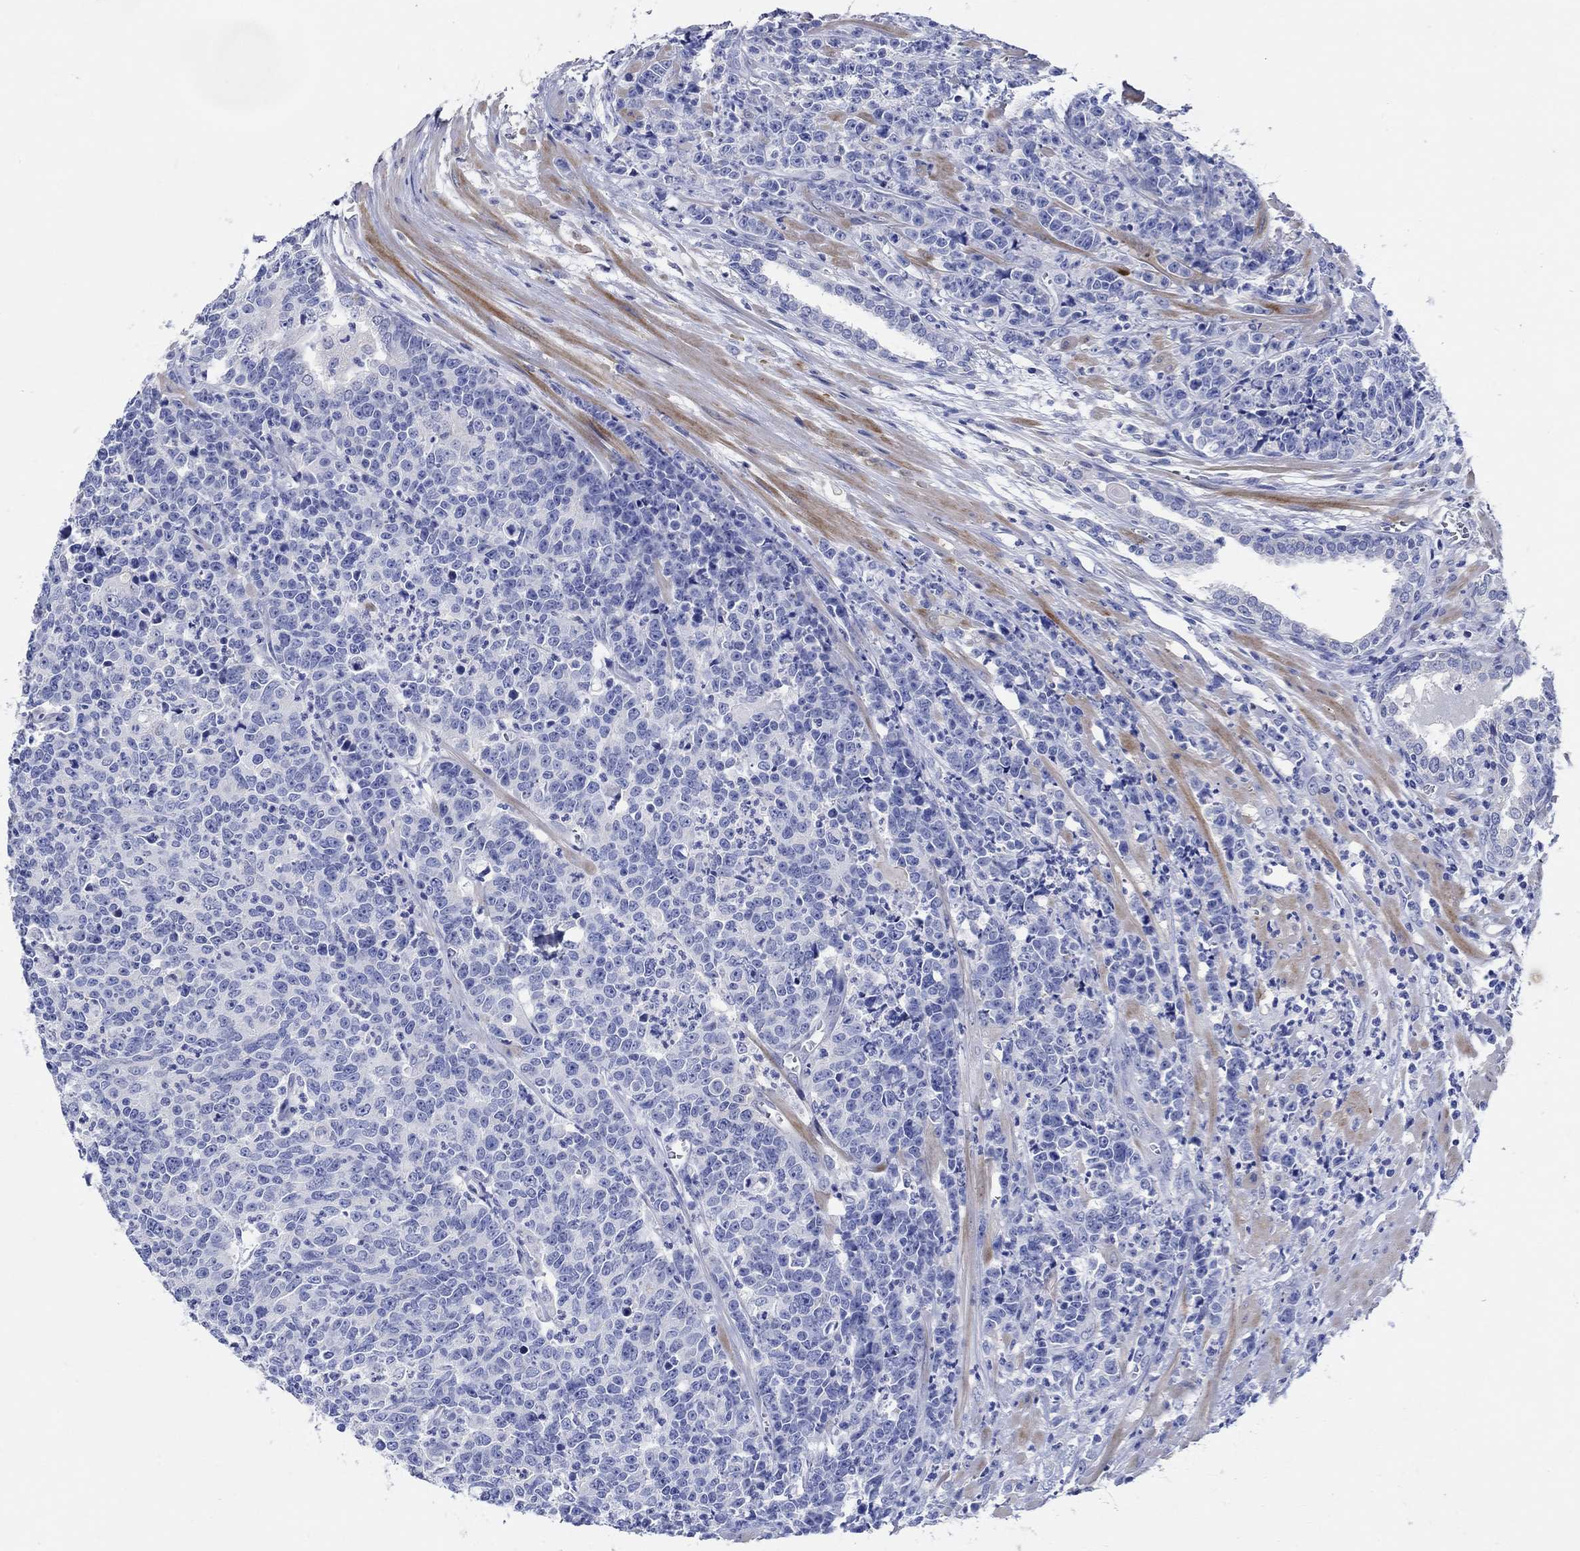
{"staining": {"intensity": "negative", "quantity": "none", "location": "none"}, "tissue": "prostate cancer", "cell_type": "Tumor cells", "image_type": "cancer", "snomed": [{"axis": "morphology", "description": "Adenocarcinoma, NOS"}, {"axis": "topography", "description": "Prostate"}], "caption": "Protein analysis of prostate cancer (adenocarcinoma) shows no significant expression in tumor cells.", "gene": "SHISA4", "patient": {"sex": "male", "age": 67}}